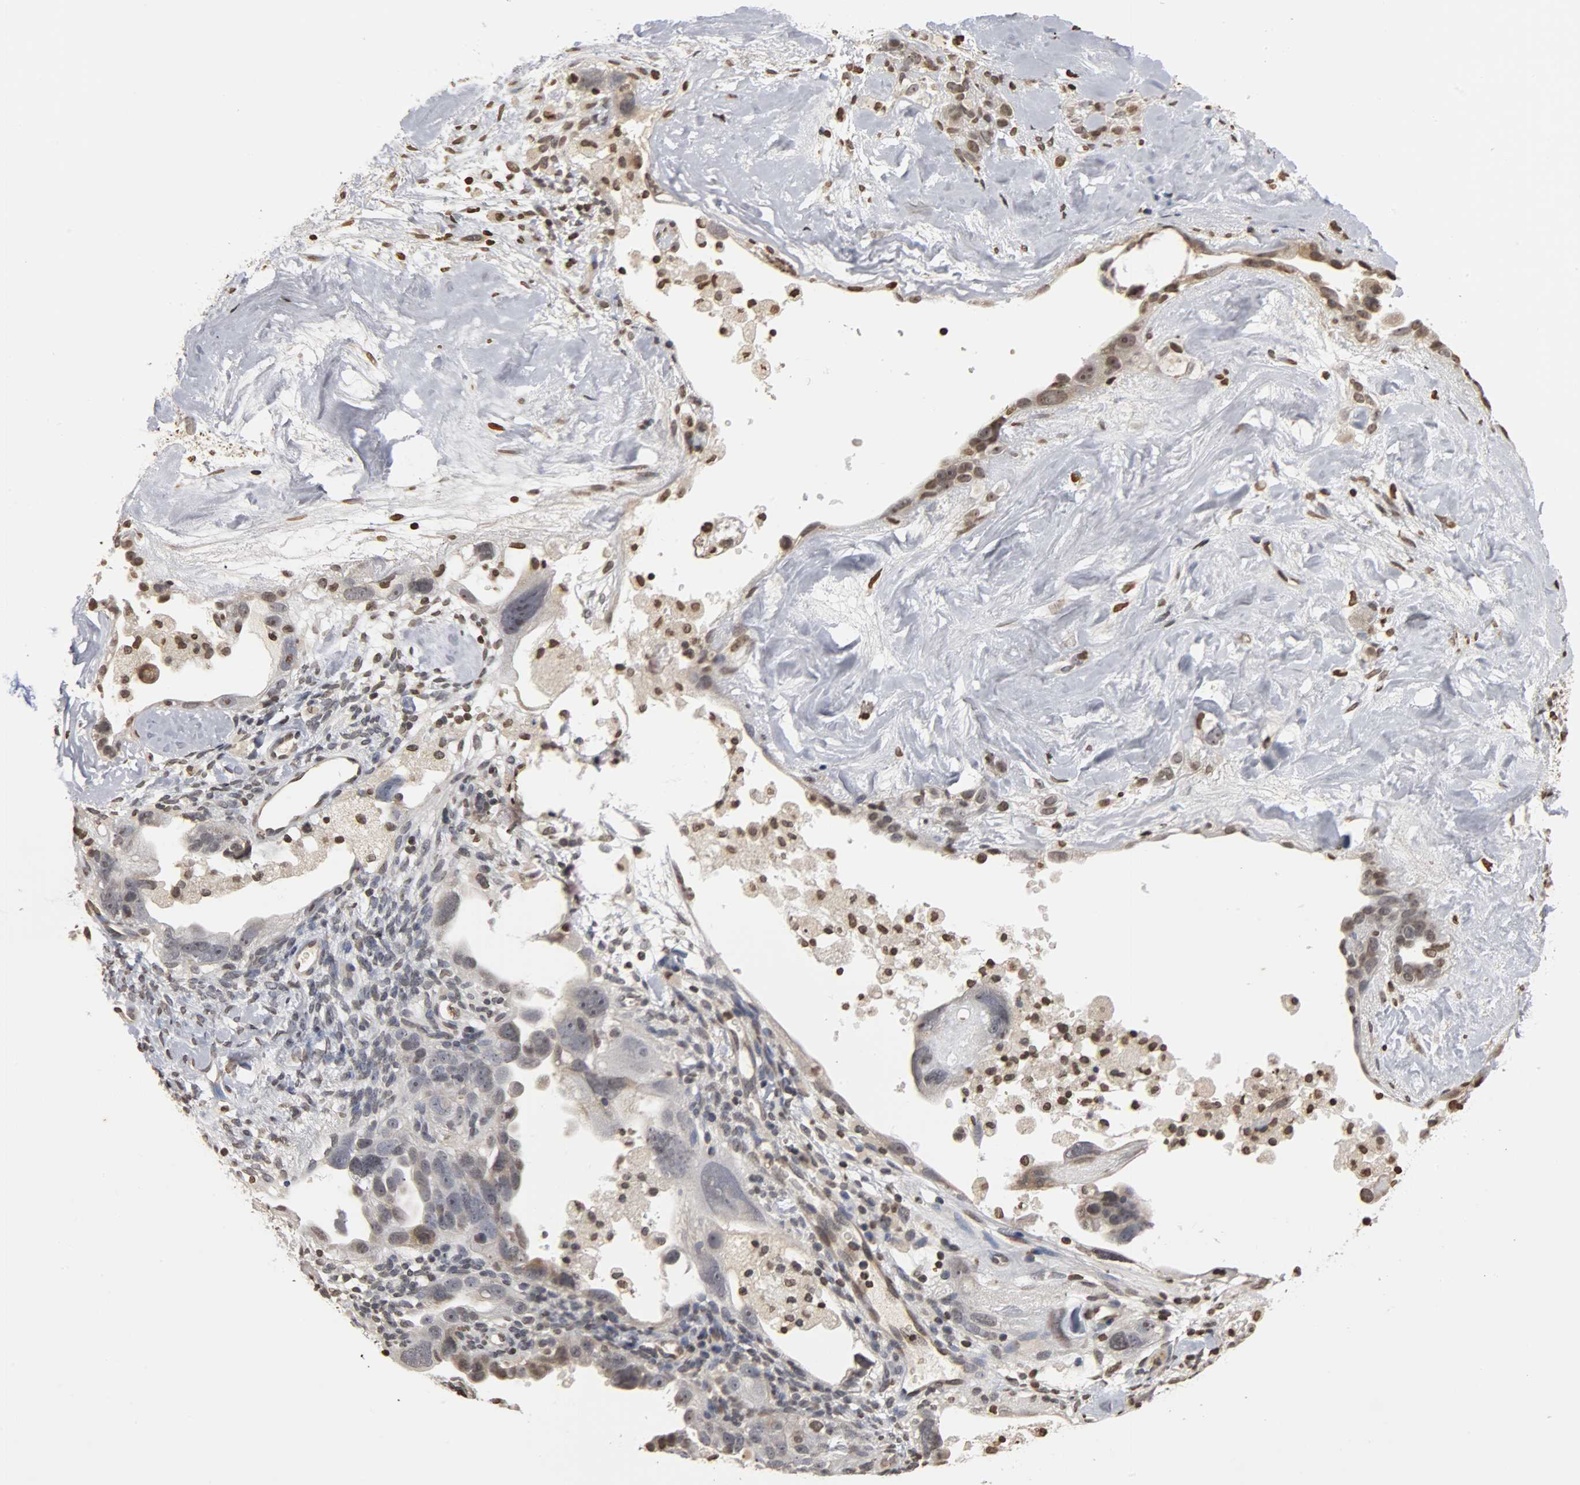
{"staining": {"intensity": "moderate", "quantity": "<25%", "location": "nuclear"}, "tissue": "ovarian cancer", "cell_type": "Tumor cells", "image_type": "cancer", "snomed": [{"axis": "morphology", "description": "Cystadenocarcinoma, serous, NOS"}, {"axis": "topography", "description": "Ovary"}], "caption": "The immunohistochemical stain shows moderate nuclear staining in tumor cells of serous cystadenocarcinoma (ovarian) tissue. The protein of interest is stained brown, and the nuclei are stained in blue (DAB (3,3'-diaminobenzidine) IHC with brightfield microscopy, high magnification).", "gene": "ERCC2", "patient": {"sex": "female", "age": 66}}